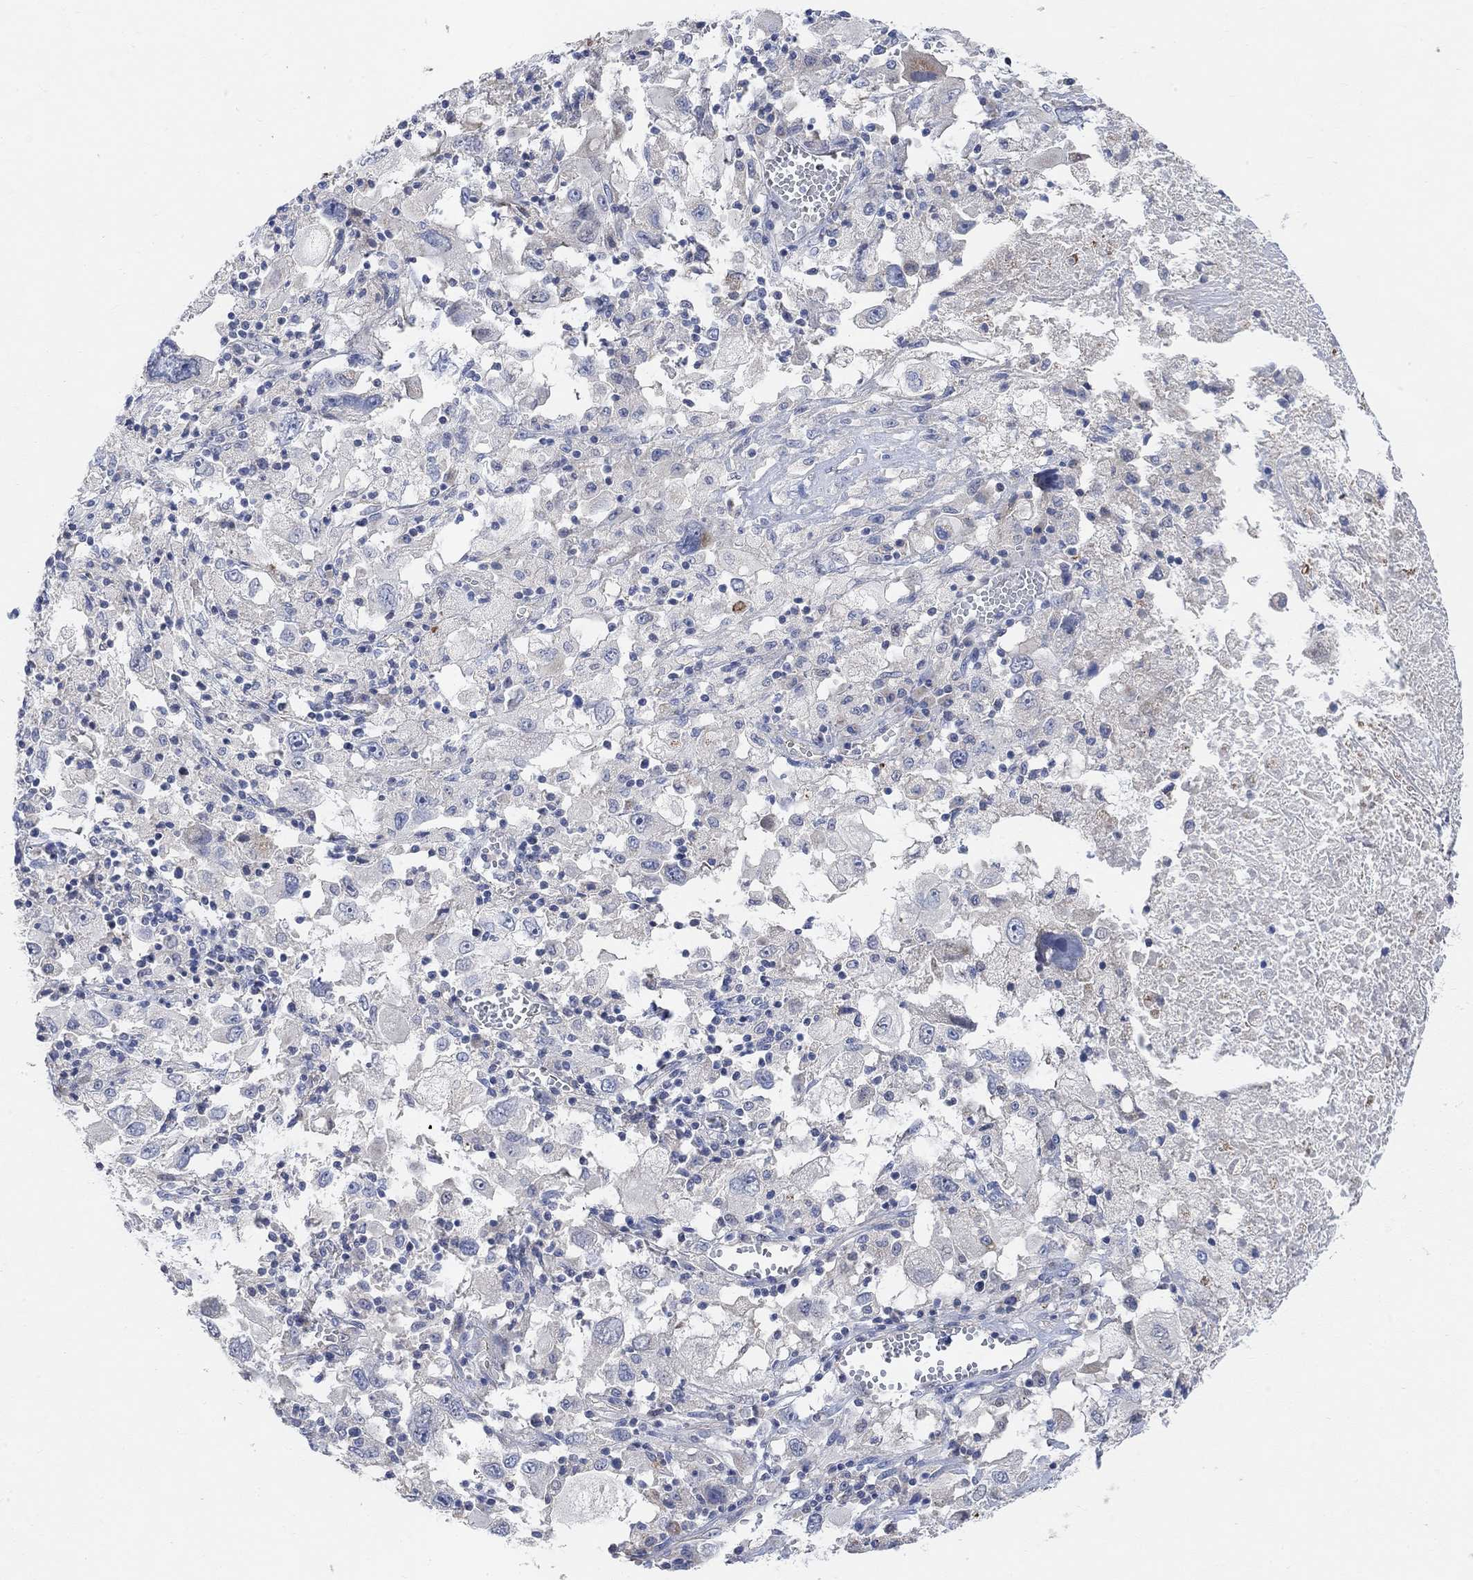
{"staining": {"intensity": "negative", "quantity": "none", "location": "none"}, "tissue": "melanoma", "cell_type": "Tumor cells", "image_type": "cancer", "snomed": [{"axis": "morphology", "description": "Malignant melanoma, Metastatic site"}, {"axis": "topography", "description": "Soft tissue"}], "caption": "High magnification brightfield microscopy of malignant melanoma (metastatic site) stained with DAB (3,3'-diaminobenzidine) (brown) and counterstained with hematoxylin (blue): tumor cells show no significant positivity. The staining is performed using DAB brown chromogen with nuclei counter-stained in using hematoxylin.", "gene": "HCRTR1", "patient": {"sex": "male", "age": 50}}